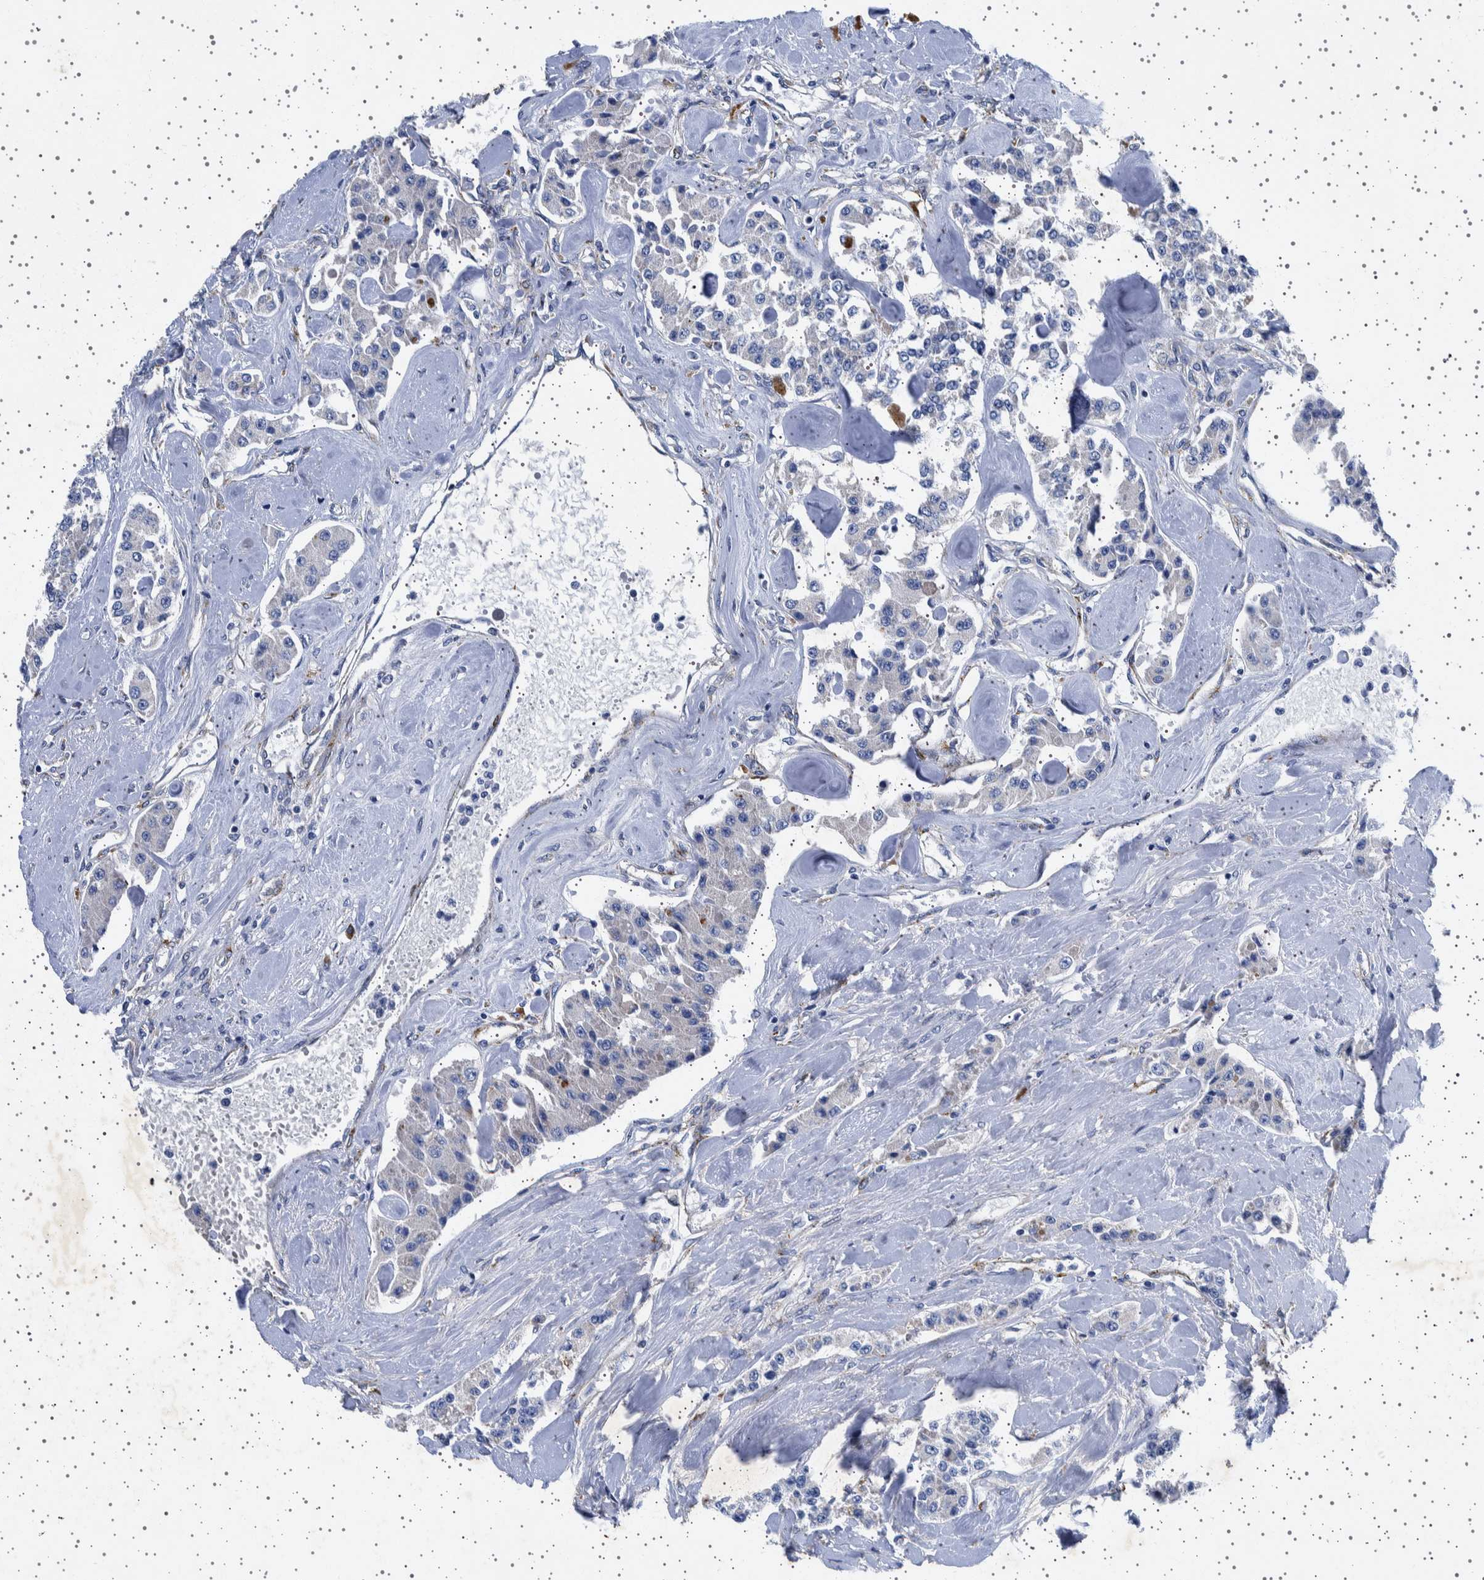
{"staining": {"intensity": "negative", "quantity": "none", "location": "none"}, "tissue": "carcinoid", "cell_type": "Tumor cells", "image_type": "cancer", "snomed": [{"axis": "morphology", "description": "Carcinoid, malignant, NOS"}, {"axis": "topography", "description": "Pancreas"}], "caption": "Micrograph shows no protein expression in tumor cells of carcinoid (malignant) tissue.", "gene": "SEPTIN4", "patient": {"sex": "male", "age": 41}}